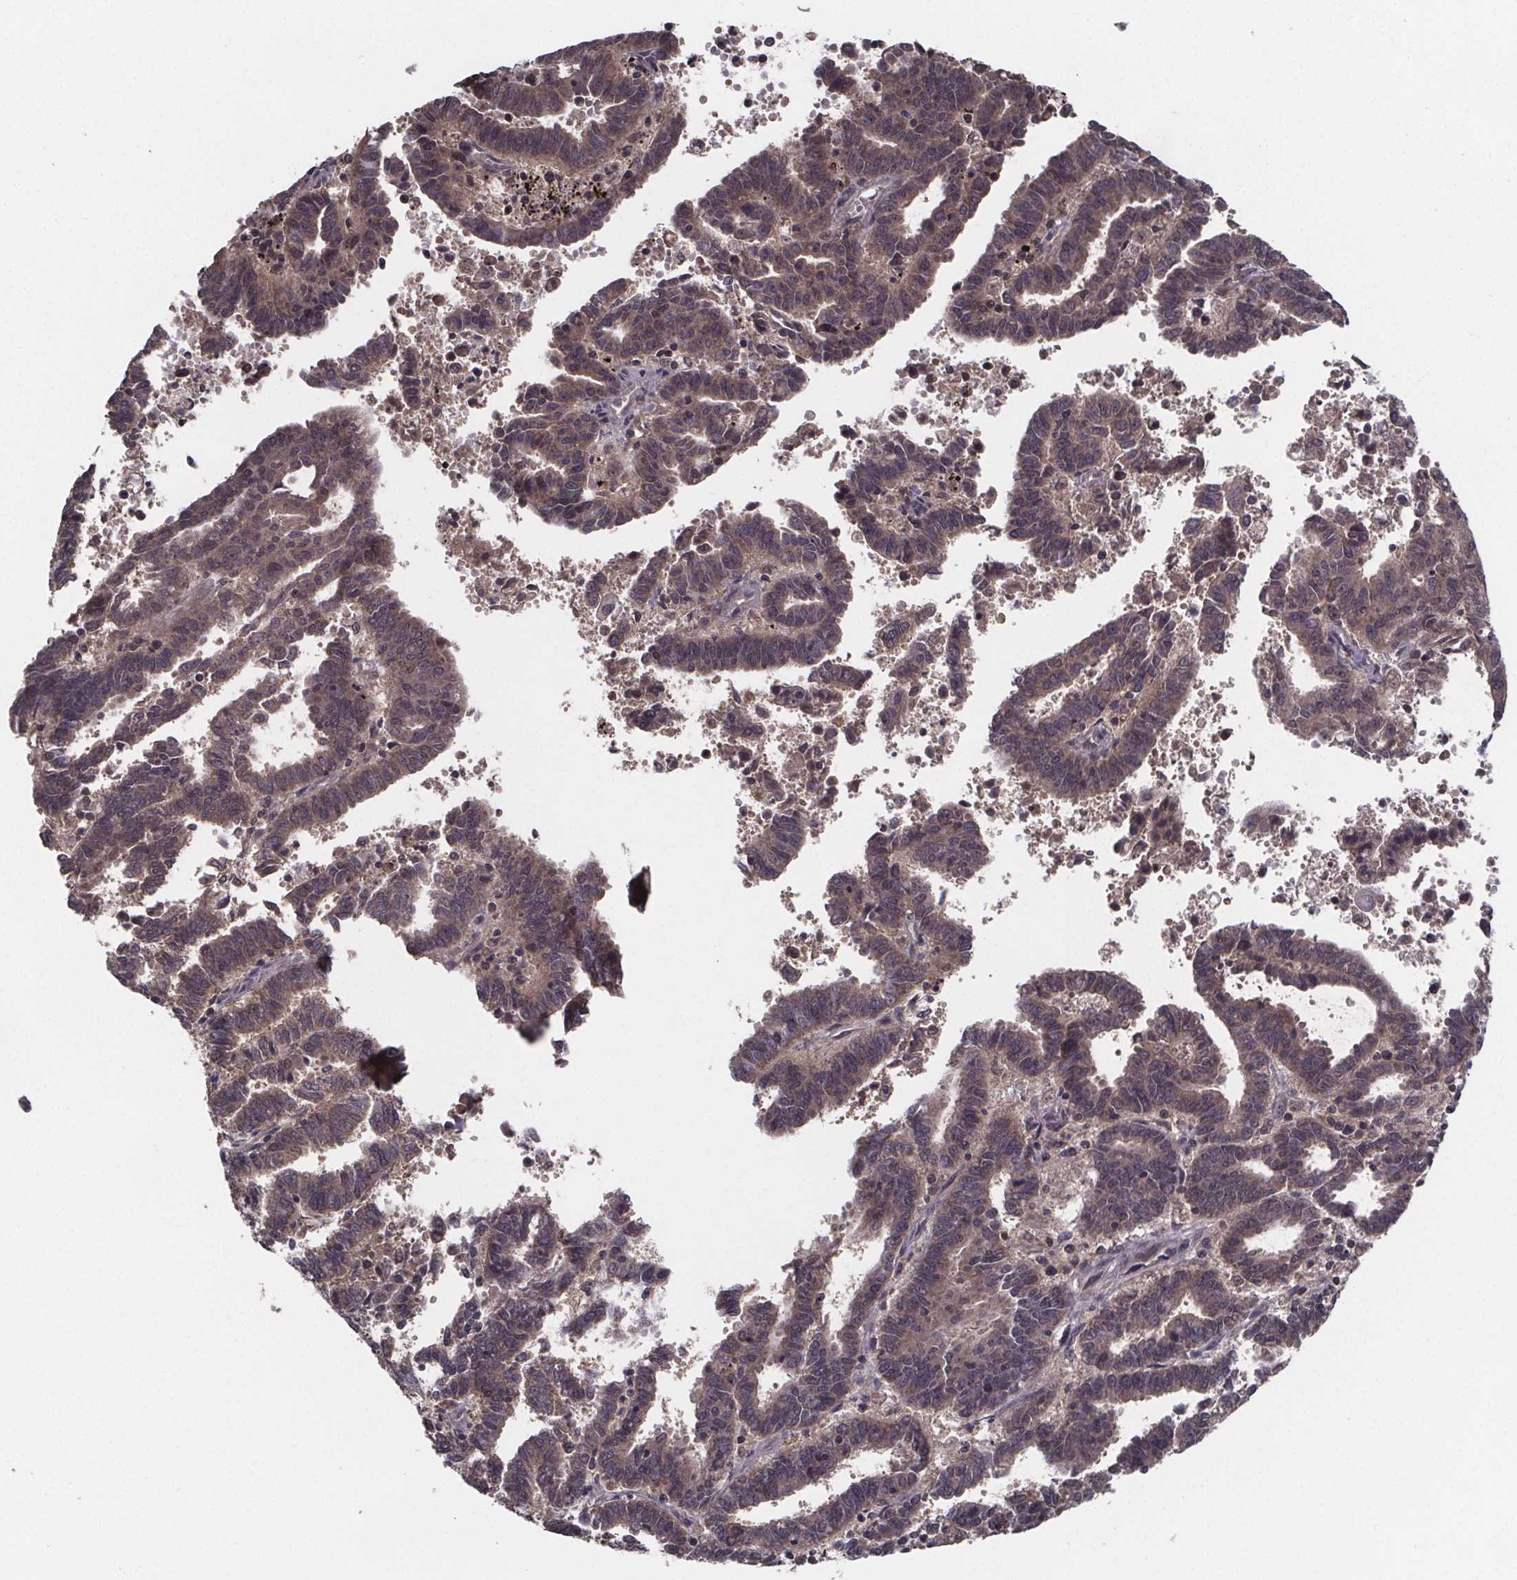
{"staining": {"intensity": "weak", "quantity": ">75%", "location": "cytoplasmic/membranous,nuclear"}, "tissue": "endometrial cancer", "cell_type": "Tumor cells", "image_type": "cancer", "snomed": [{"axis": "morphology", "description": "Adenocarcinoma, NOS"}, {"axis": "topography", "description": "Uterus"}], "caption": "Approximately >75% of tumor cells in human endometrial adenocarcinoma demonstrate weak cytoplasmic/membranous and nuclear protein positivity as visualized by brown immunohistochemical staining.", "gene": "FN3KRP", "patient": {"sex": "female", "age": 83}}